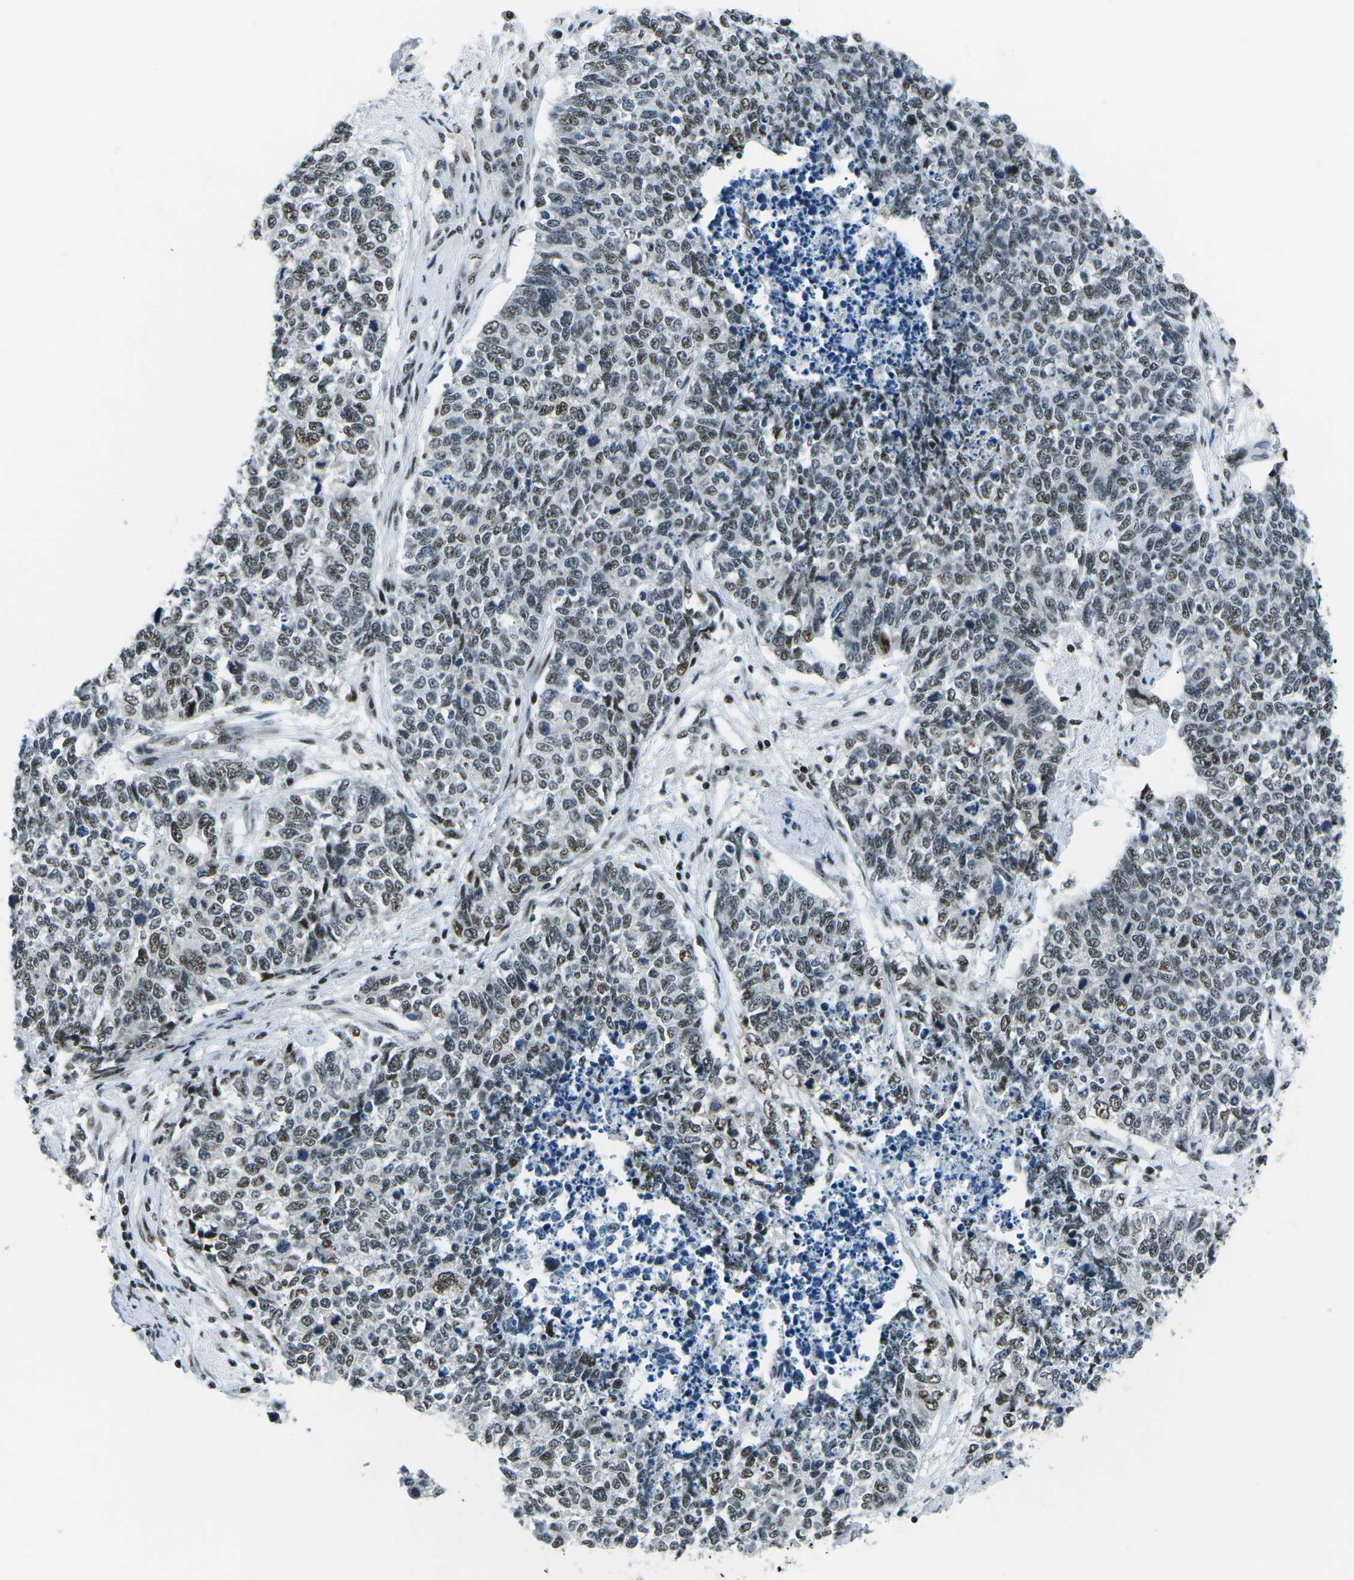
{"staining": {"intensity": "moderate", "quantity": "25%-75%", "location": "nuclear"}, "tissue": "cervical cancer", "cell_type": "Tumor cells", "image_type": "cancer", "snomed": [{"axis": "morphology", "description": "Squamous cell carcinoma, NOS"}, {"axis": "topography", "description": "Cervix"}], "caption": "A medium amount of moderate nuclear positivity is seen in approximately 25%-75% of tumor cells in cervical squamous cell carcinoma tissue.", "gene": "RBL2", "patient": {"sex": "female", "age": 63}}